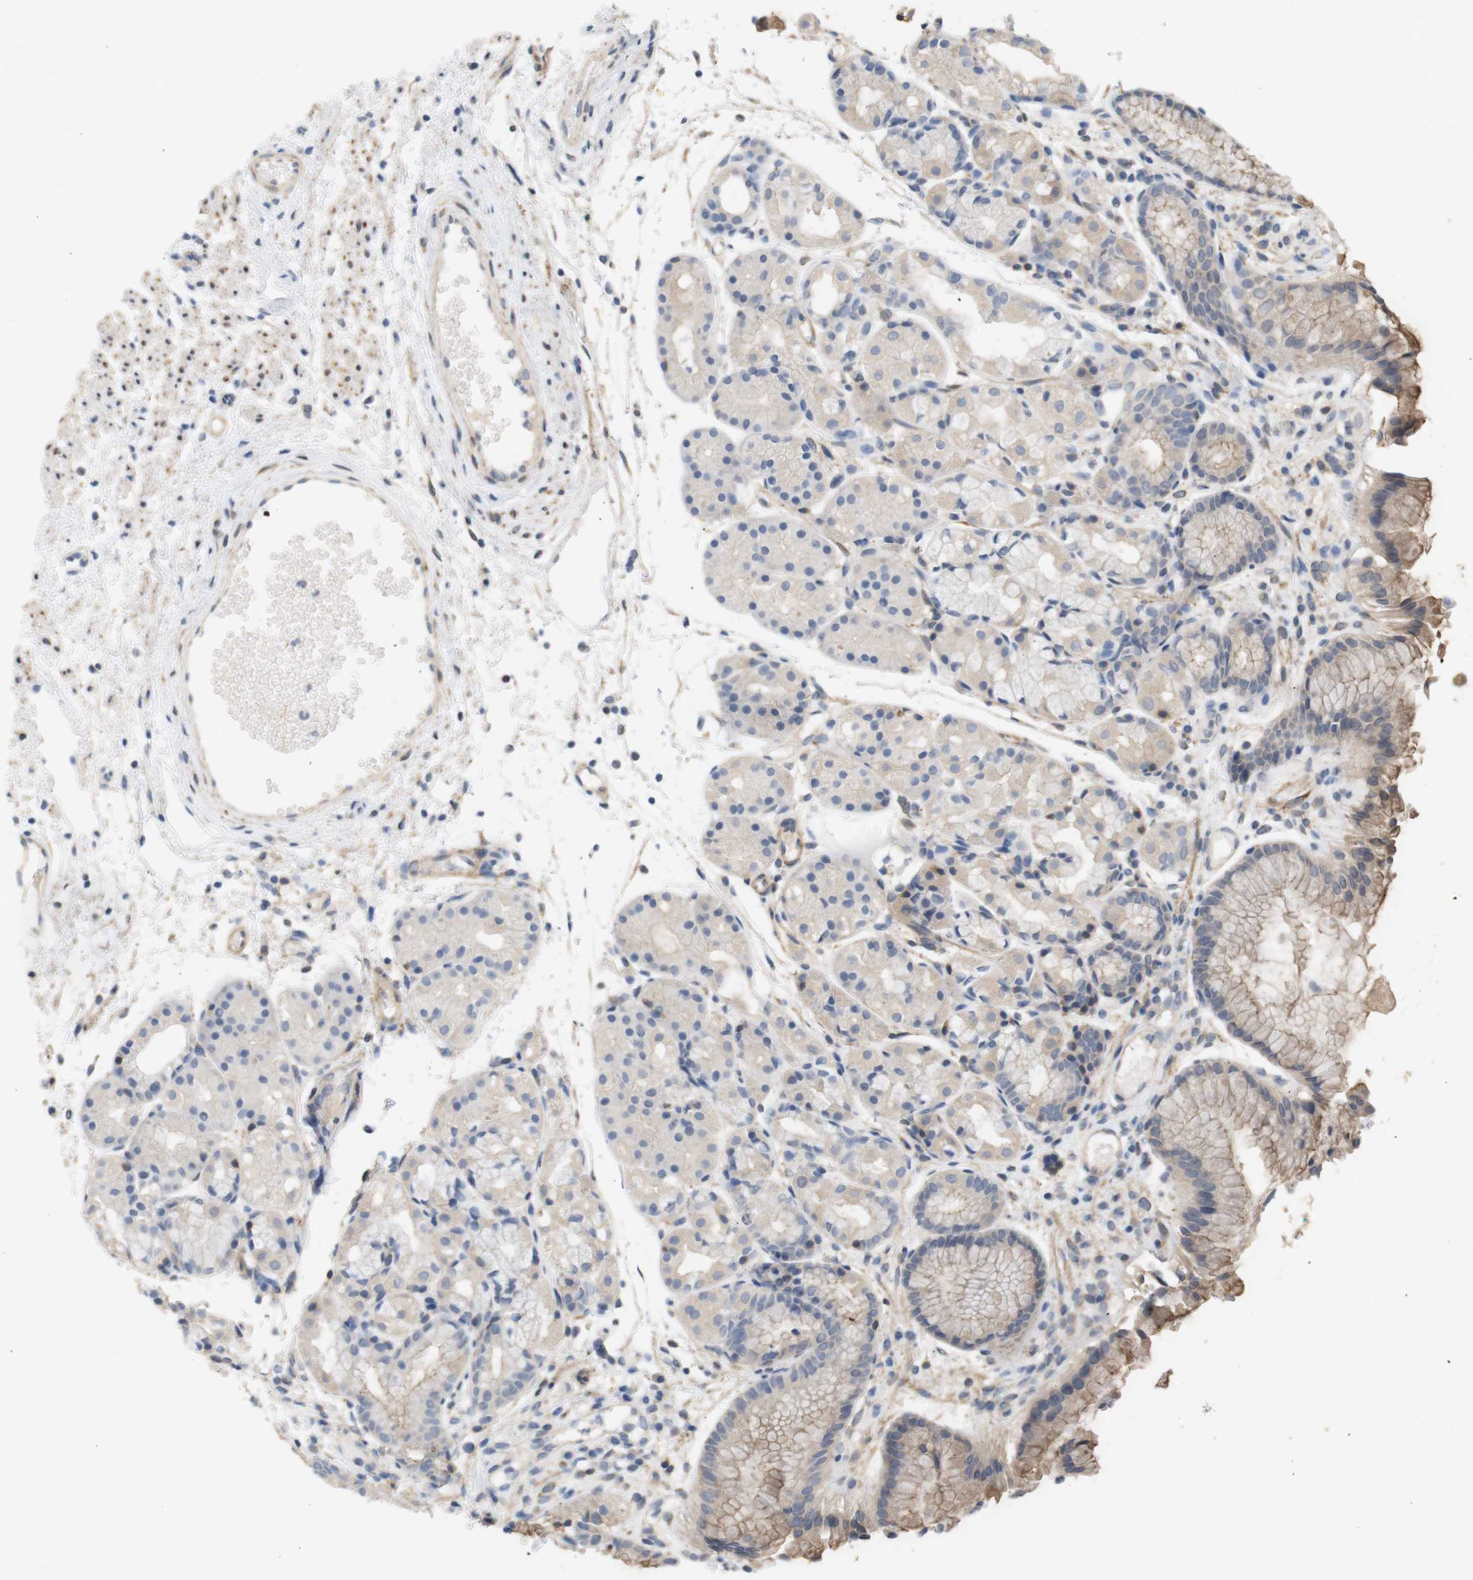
{"staining": {"intensity": "moderate", "quantity": "<25%", "location": "cytoplasmic/membranous"}, "tissue": "stomach", "cell_type": "Glandular cells", "image_type": "normal", "snomed": [{"axis": "morphology", "description": "Normal tissue, NOS"}, {"axis": "topography", "description": "Stomach, upper"}], "caption": "An image of human stomach stained for a protein shows moderate cytoplasmic/membranous brown staining in glandular cells. Ihc stains the protein of interest in brown and the nuclei are stained blue.", "gene": "ITPR1", "patient": {"sex": "male", "age": 72}}